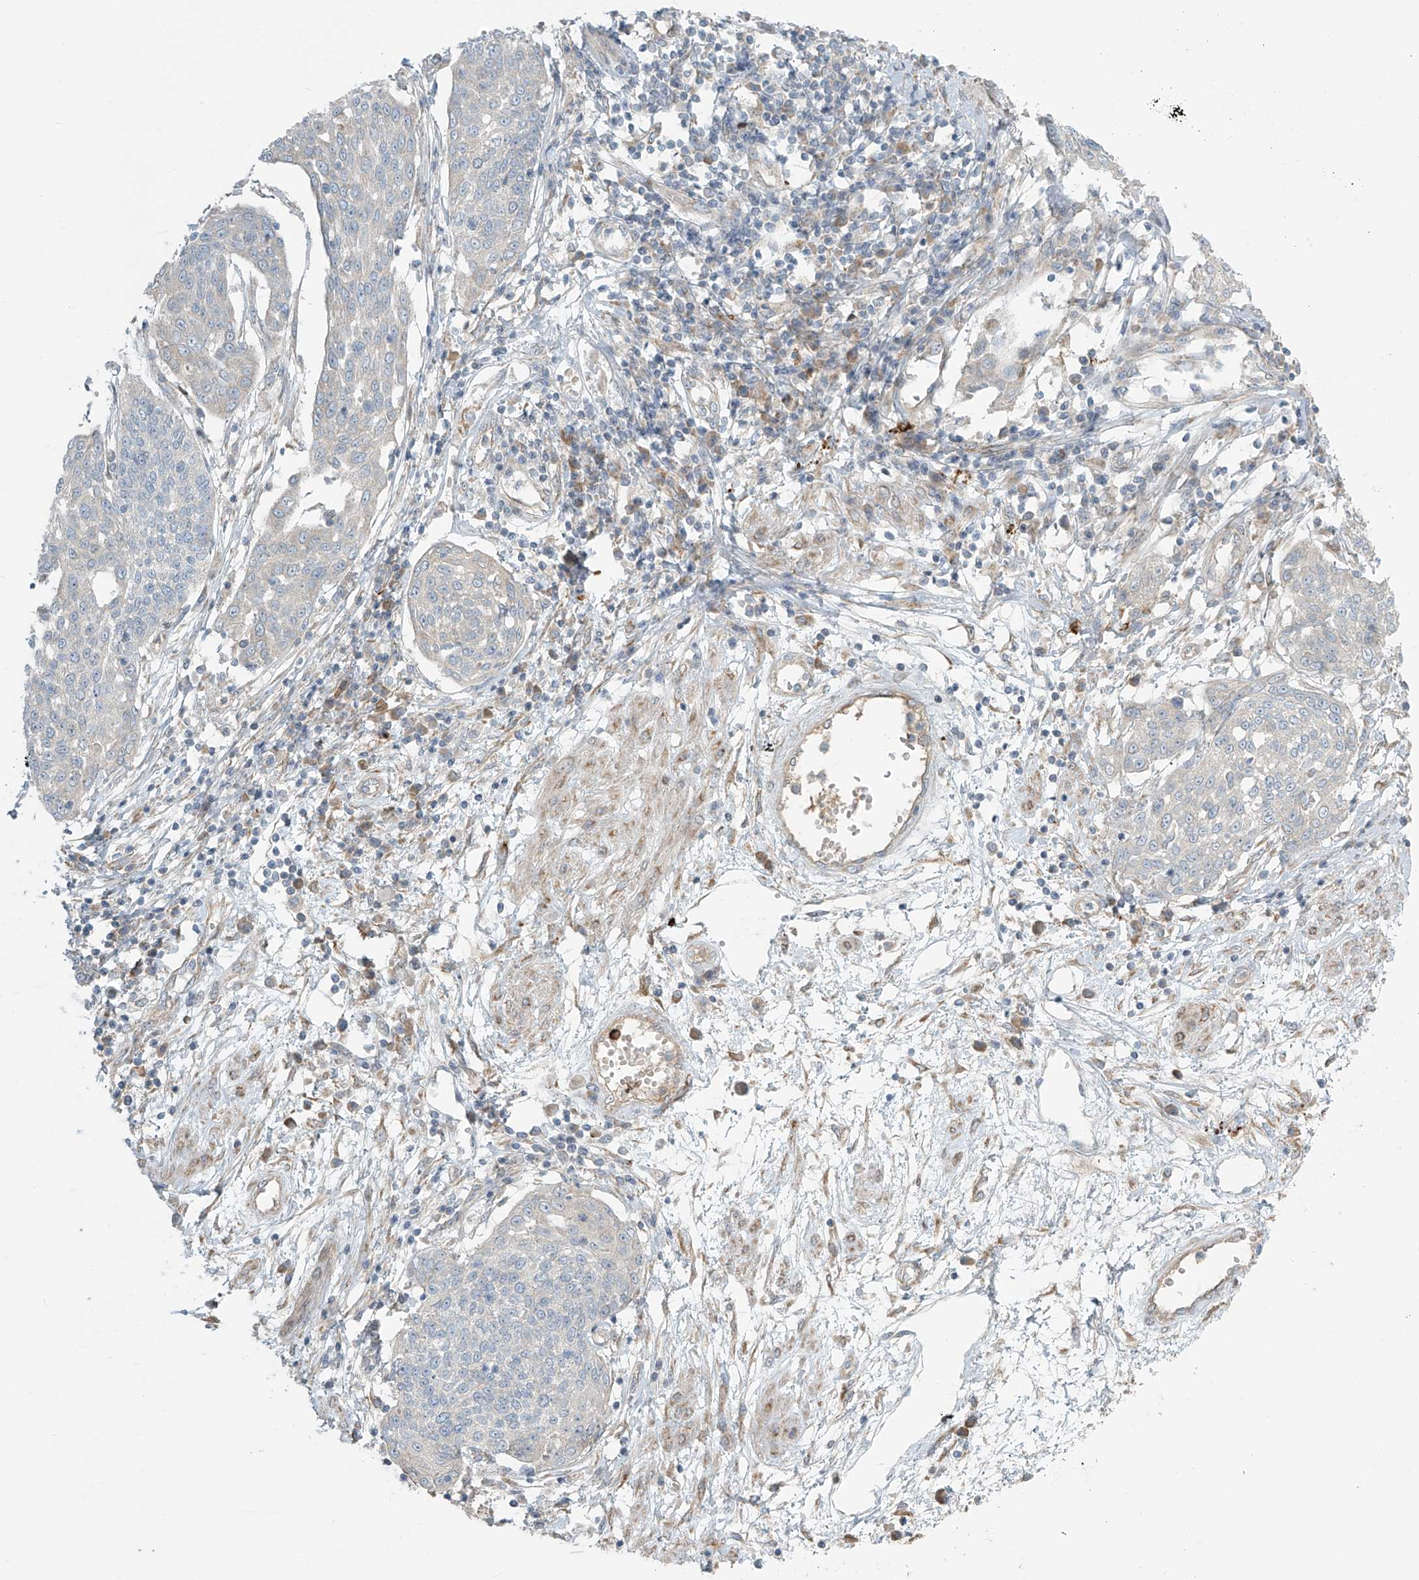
{"staining": {"intensity": "negative", "quantity": "none", "location": "none"}, "tissue": "cervical cancer", "cell_type": "Tumor cells", "image_type": "cancer", "snomed": [{"axis": "morphology", "description": "Squamous cell carcinoma, NOS"}, {"axis": "topography", "description": "Cervix"}], "caption": "Immunohistochemistry of cervical squamous cell carcinoma demonstrates no positivity in tumor cells.", "gene": "LZTS3", "patient": {"sex": "female", "age": 34}}